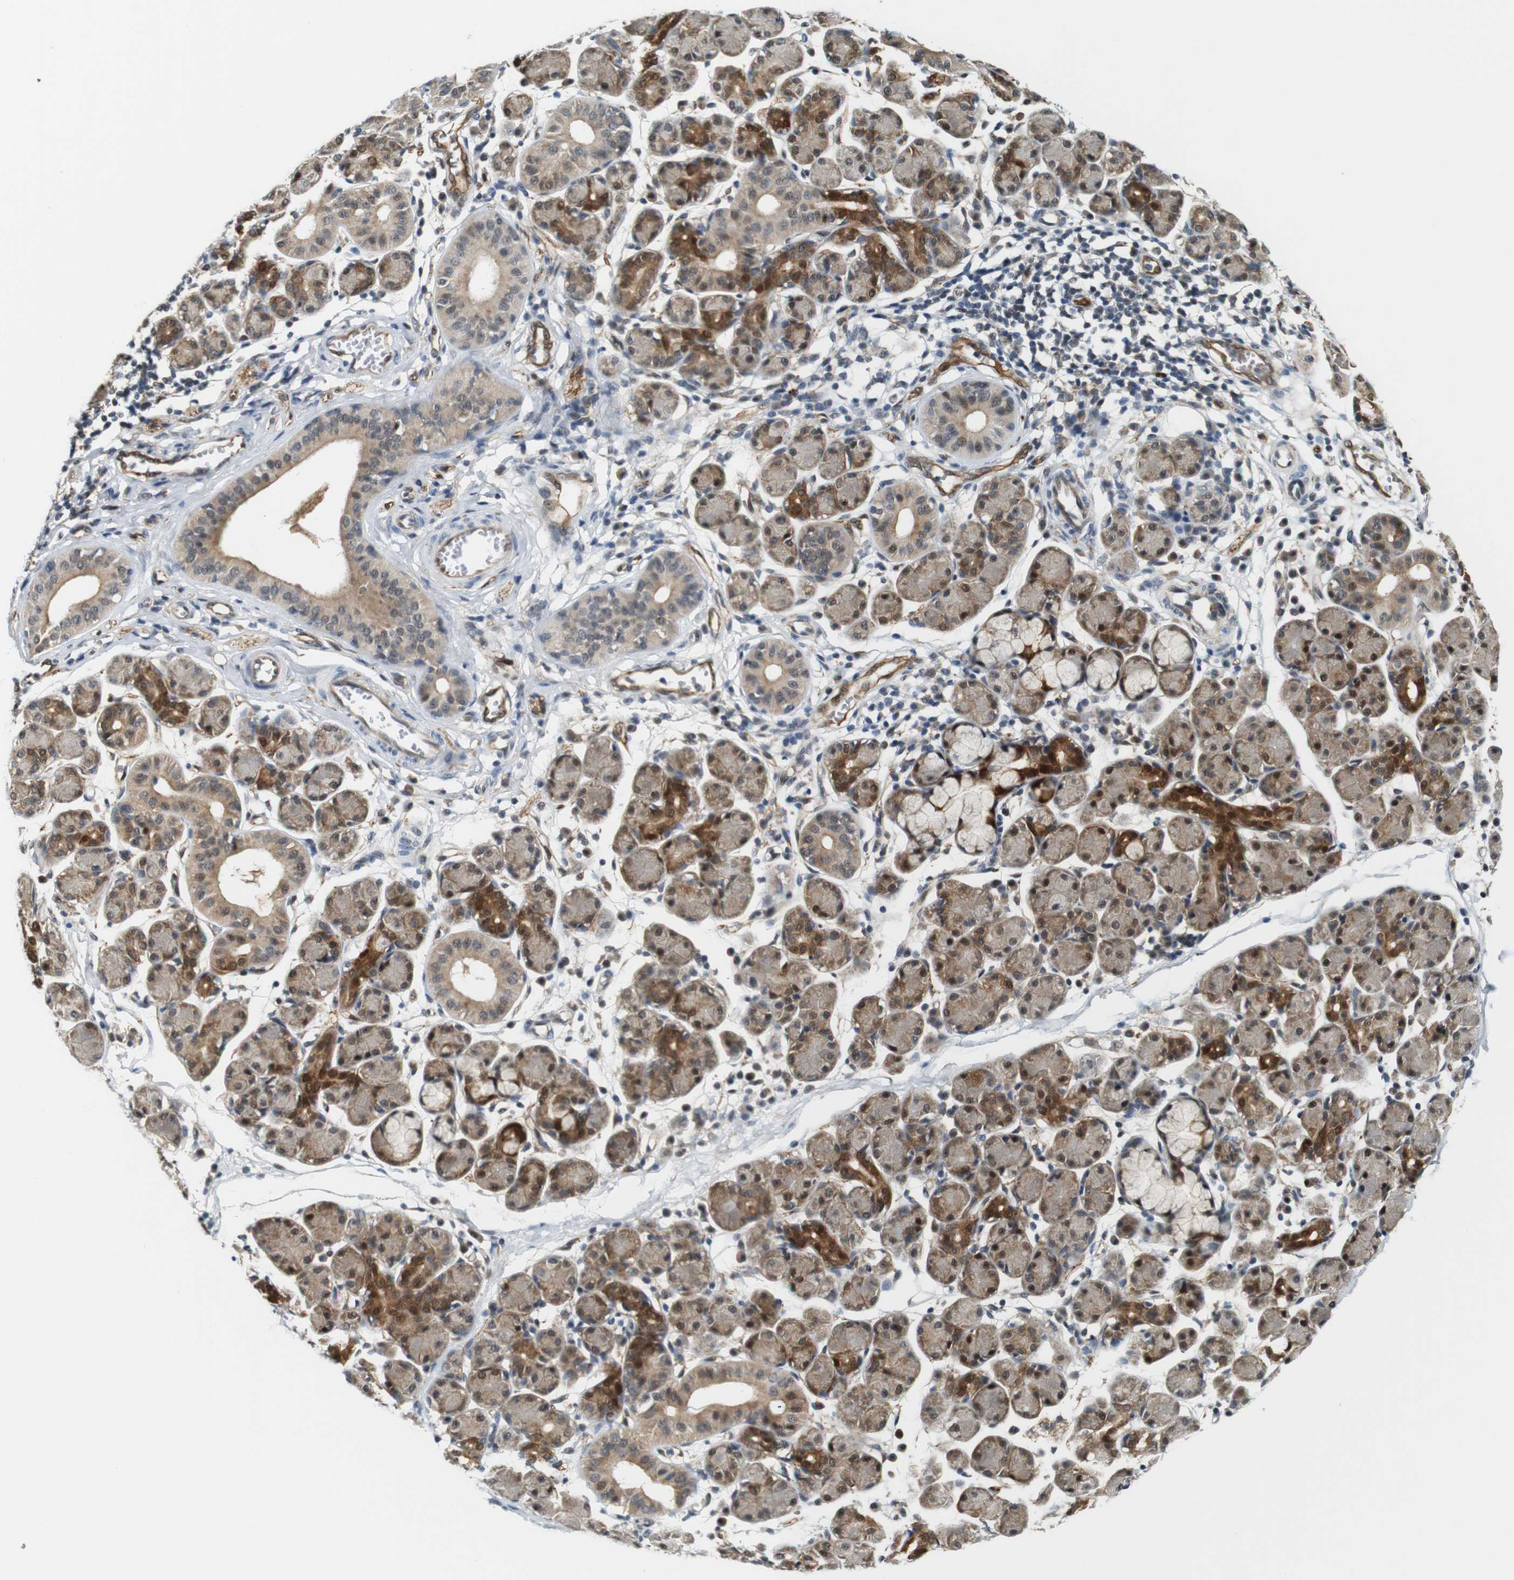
{"staining": {"intensity": "moderate", "quantity": ">75%", "location": "cytoplasmic/membranous,nuclear"}, "tissue": "salivary gland", "cell_type": "Glandular cells", "image_type": "normal", "snomed": [{"axis": "morphology", "description": "Normal tissue, NOS"}, {"axis": "morphology", "description": "Inflammation, NOS"}, {"axis": "topography", "description": "Lymph node"}, {"axis": "topography", "description": "Salivary gland"}], "caption": "Protein expression by immunohistochemistry displays moderate cytoplasmic/membranous,nuclear staining in approximately >75% of glandular cells in unremarkable salivary gland.", "gene": "LXN", "patient": {"sex": "male", "age": 3}}